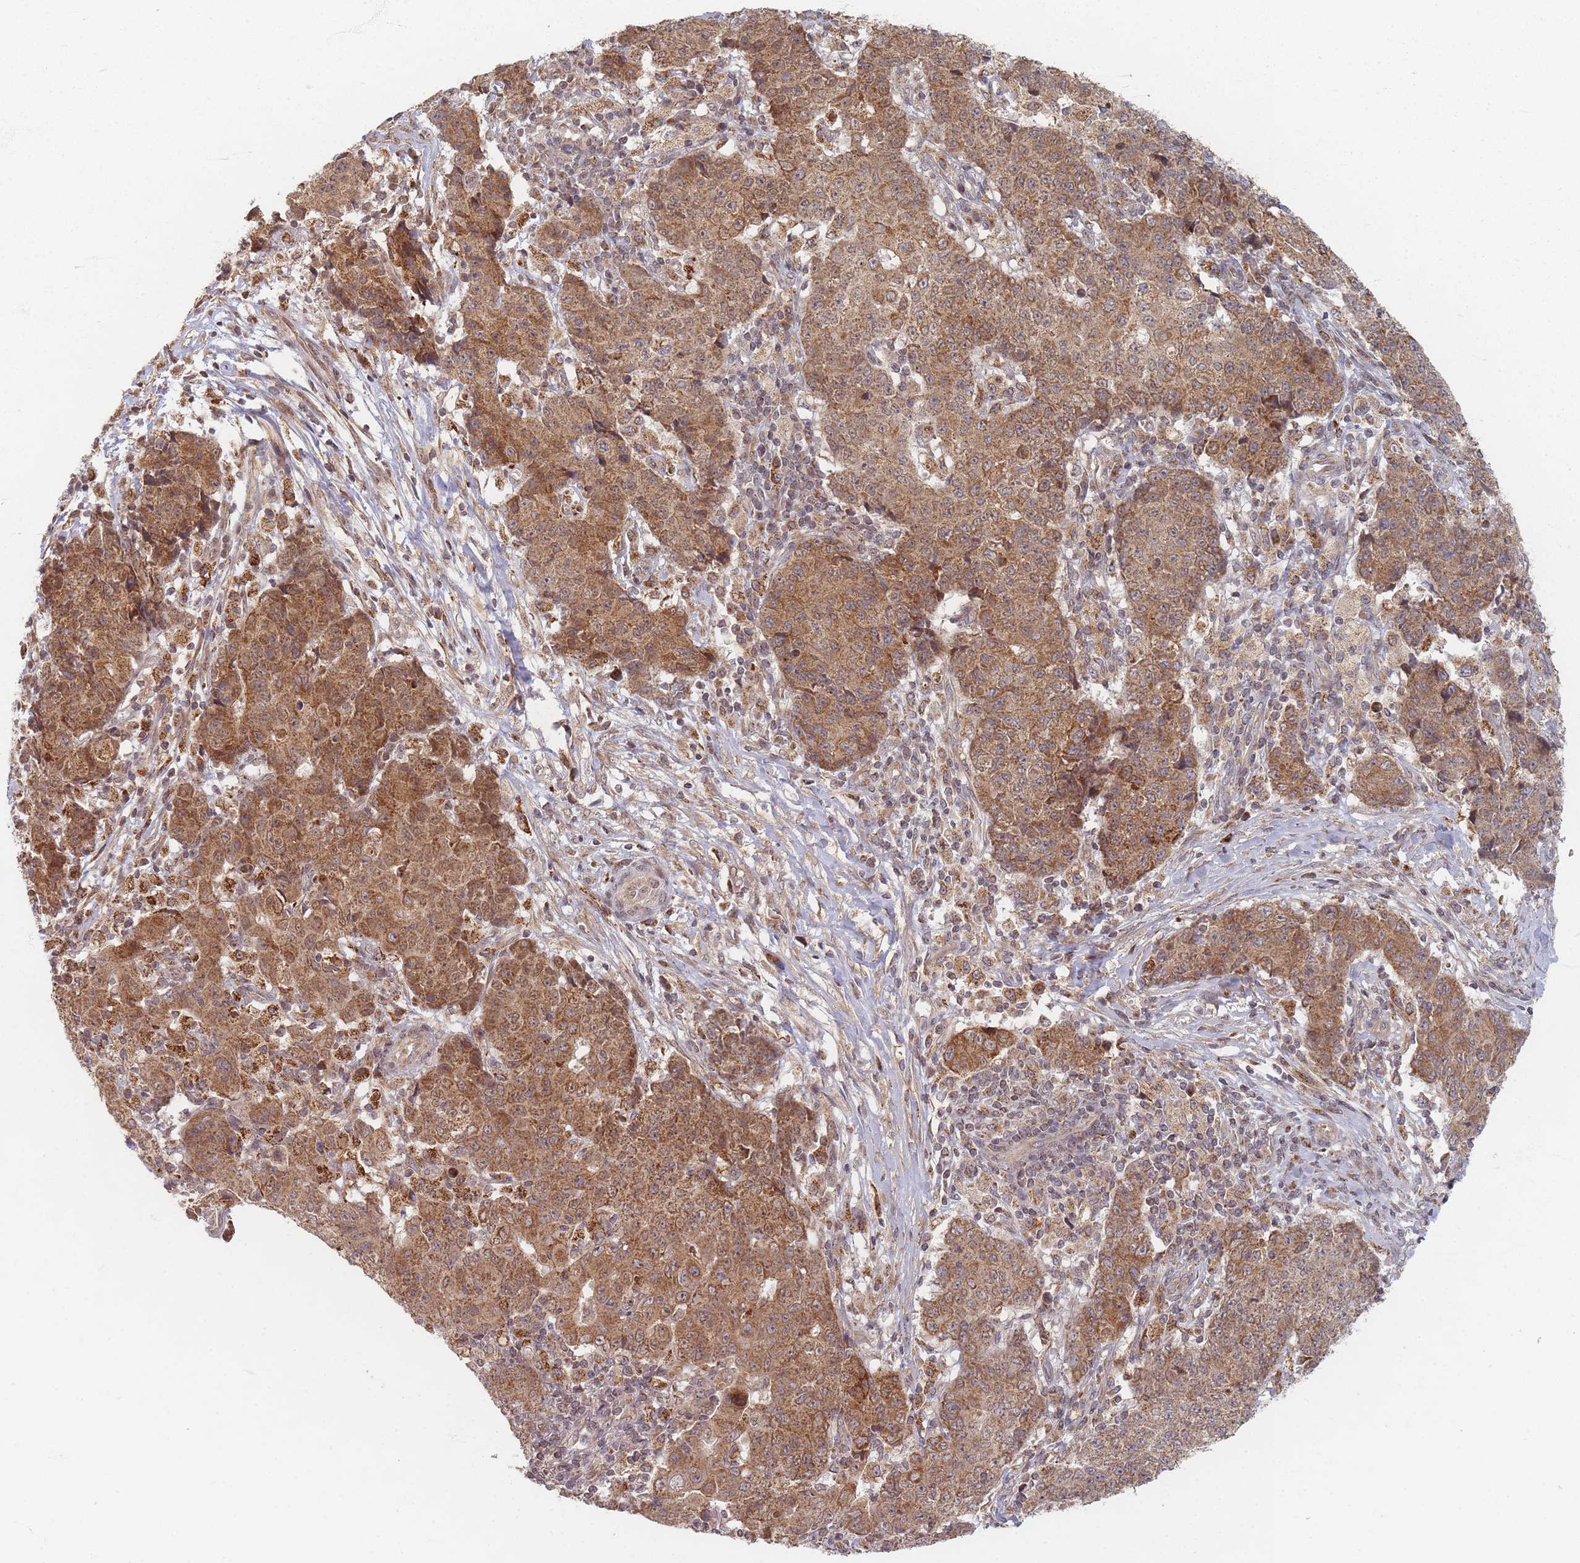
{"staining": {"intensity": "moderate", "quantity": ">75%", "location": "cytoplasmic/membranous"}, "tissue": "ovarian cancer", "cell_type": "Tumor cells", "image_type": "cancer", "snomed": [{"axis": "morphology", "description": "Carcinoma, endometroid"}, {"axis": "topography", "description": "Ovary"}], "caption": "Ovarian cancer (endometroid carcinoma) tissue exhibits moderate cytoplasmic/membranous expression in about >75% of tumor cells", "gene": "RADX", "patient": {"sex": "female", "age": 42}}